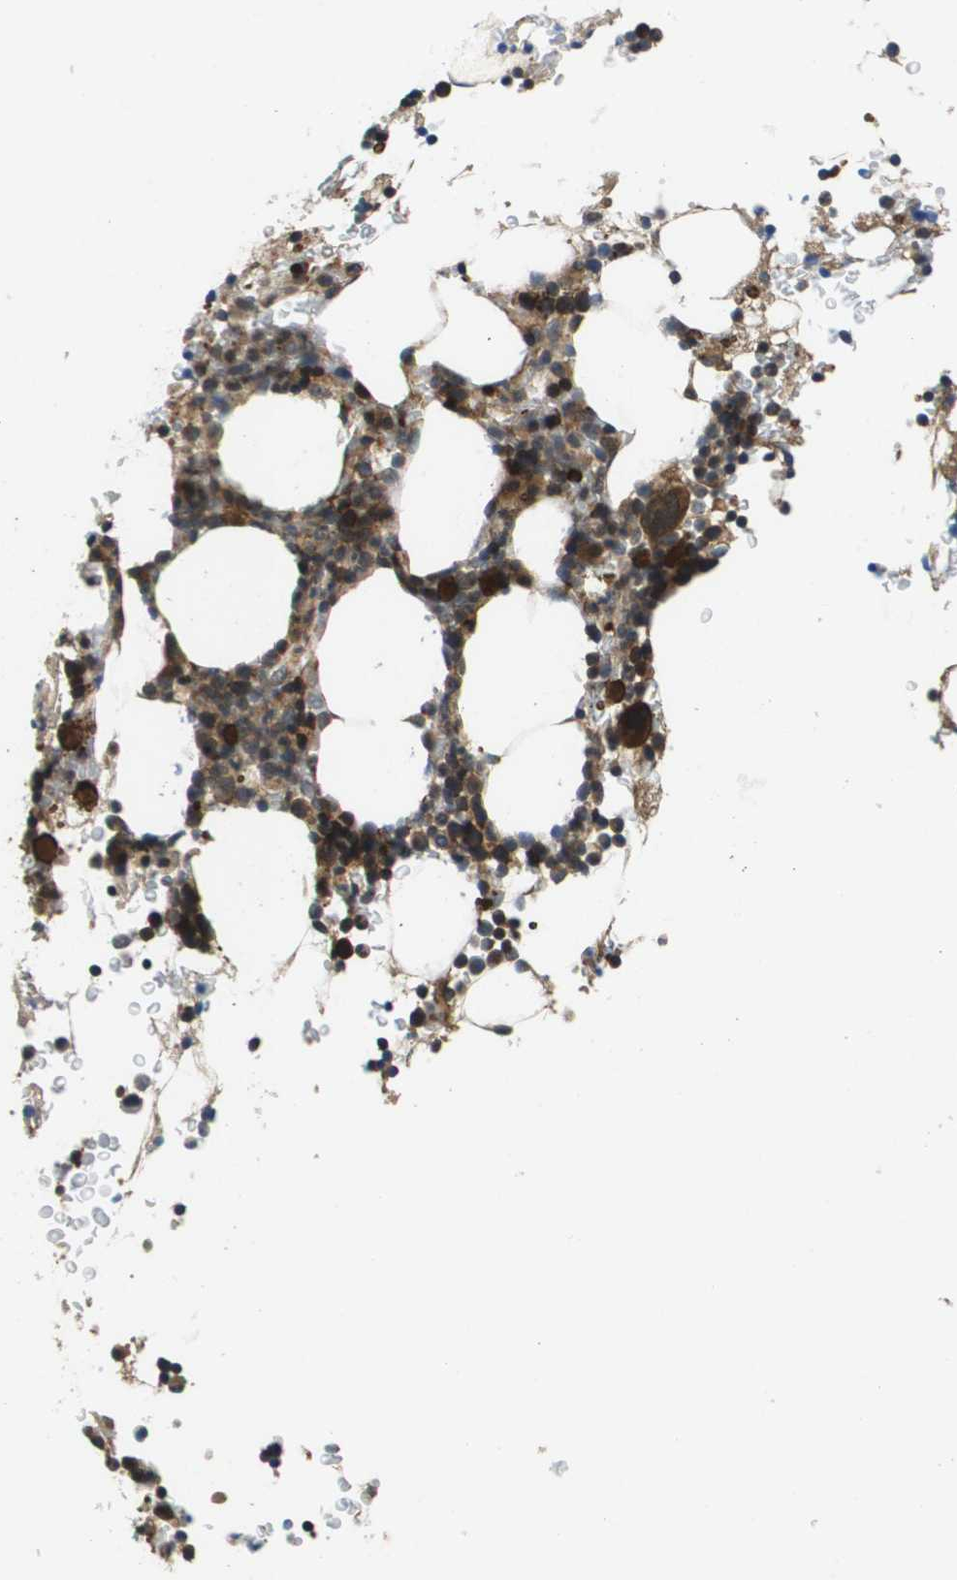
{"staining": {"intensity": "strong", "quantity": "25%-75%", "location": "cytoplasmic/membranous"}, "tissue": "bone marrow", "cell_type": "Hematopoietic cells", "image_type": "normal", "snomed": [{"axis": "morphology", "description": "Normal tissue, NOS"}, {"axis": "morphology", "description": "Inflammation, NOS"}, {"axis": "topography", "description": "Bone marrow"}], "caption": "High-power microscopy captured an IHC photomicrograph of unremarkable bone marrow, revealing strong cytoplasmic/membranous positivity in about 25%-75% of hematopoietic cells. The protein is stained brown, and the nuclei are stained in blue (DAB (3,3'-diaminobenzidine) IHC with brightfield microscopy, high magnification).", "gene": "RBM38", "patient": {"sex": "female", "age": 84}}